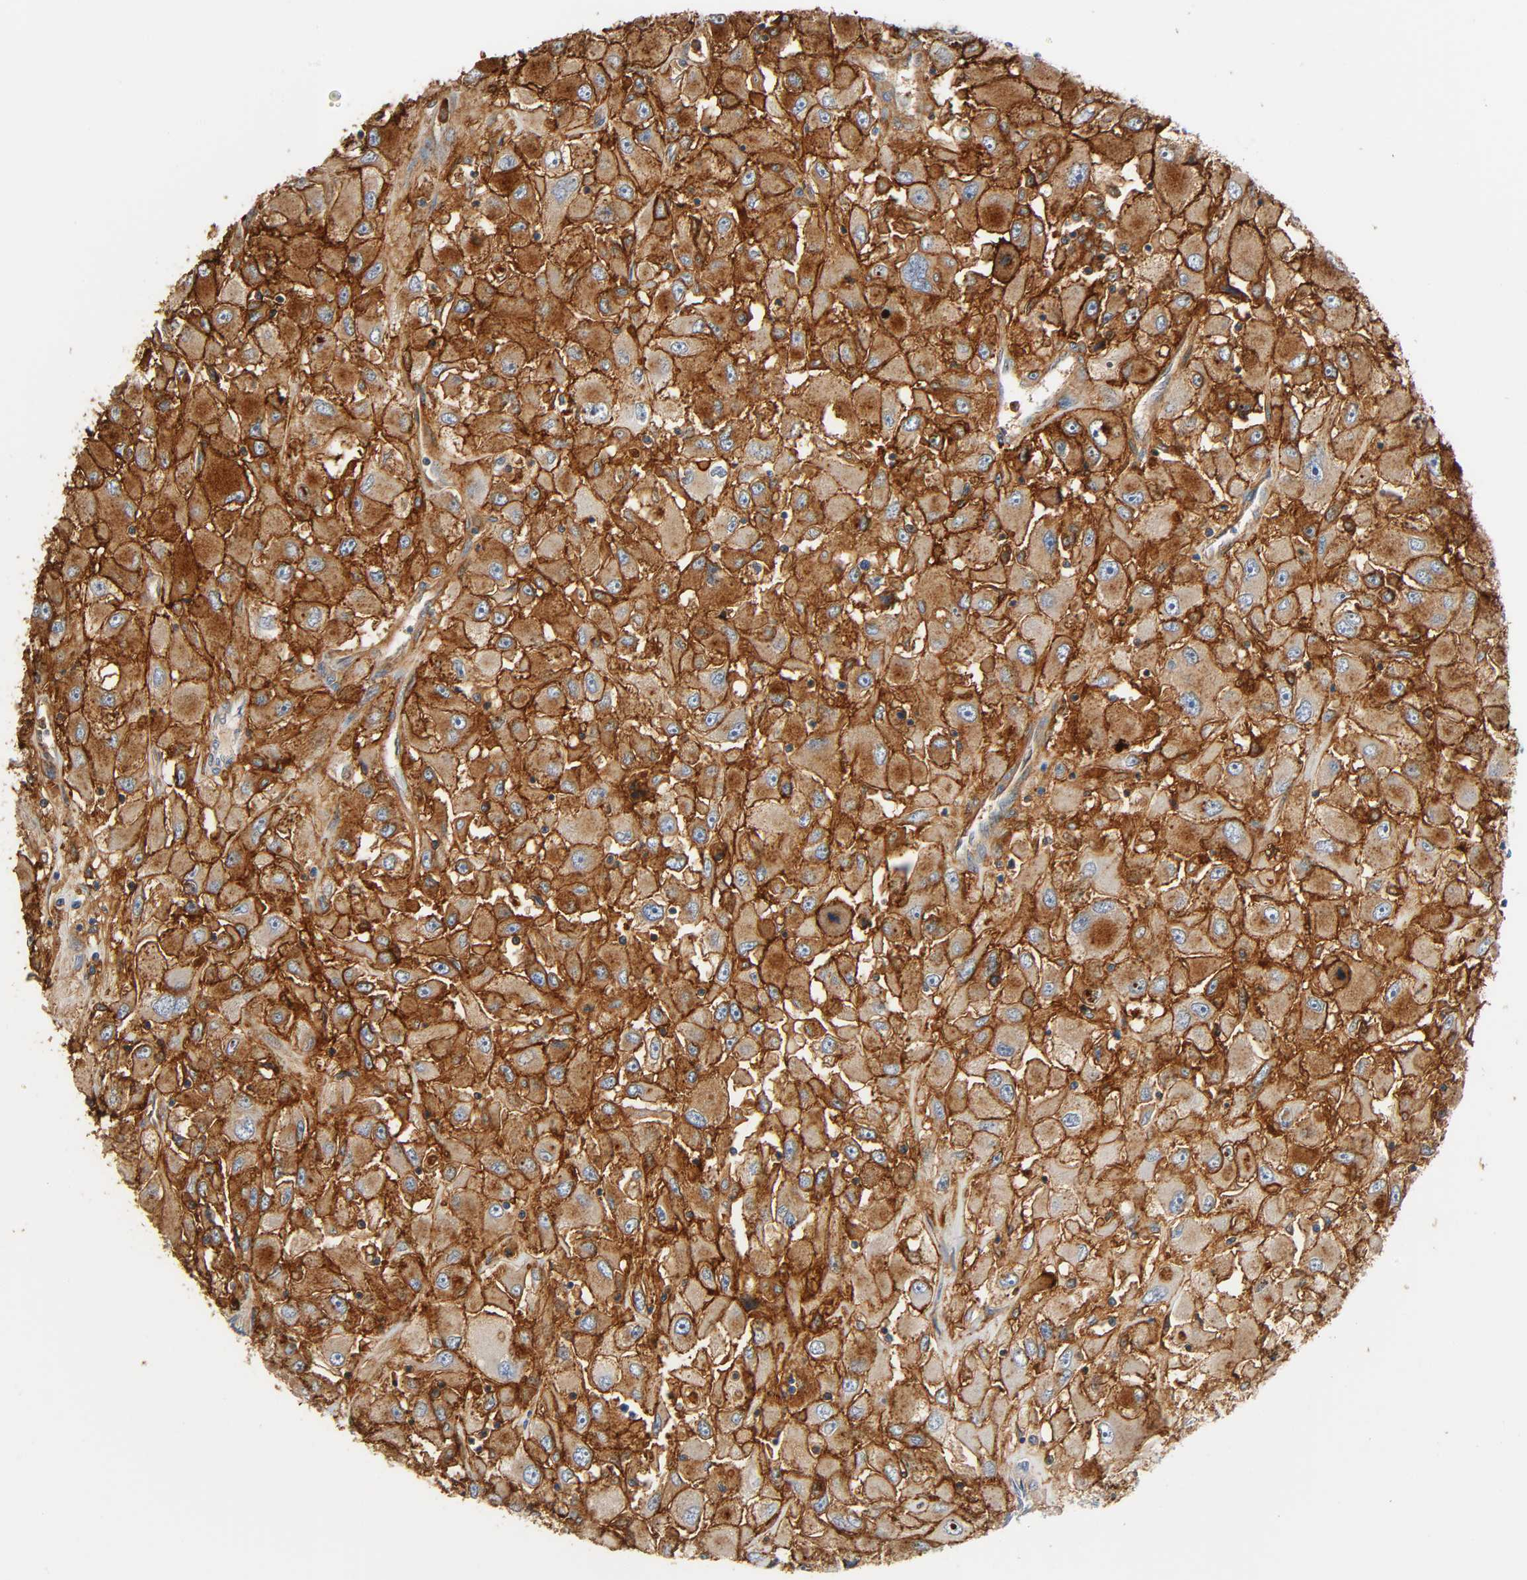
{"staining": {"intensity": "strong", "quantity": ">75%", "location": "cytoplasmic/membranous"}, "tissue": "renal cancer", "cell_type": "Tumor cells", "image_type": "cancer", "snomed": [{"axis": "morphology", "description": "Adenocarcinoma, NOS"}, {"axis": "topography", "description": "Kidney"}], "caption": "DAB (3,3'-diaminobenzidine) immunohistochemical staining of human renal cancer (adenocarcinoma) demonstrates strong cytoplasmic/membranous protein positivity in approximately >75% of tumor cells. (DAB (3,3'-diaminobenzidine) IHC with brightfield microscopy, high magnification).", "gene": "ANPEP", "patient": {"sex": "female", "age": 52}}